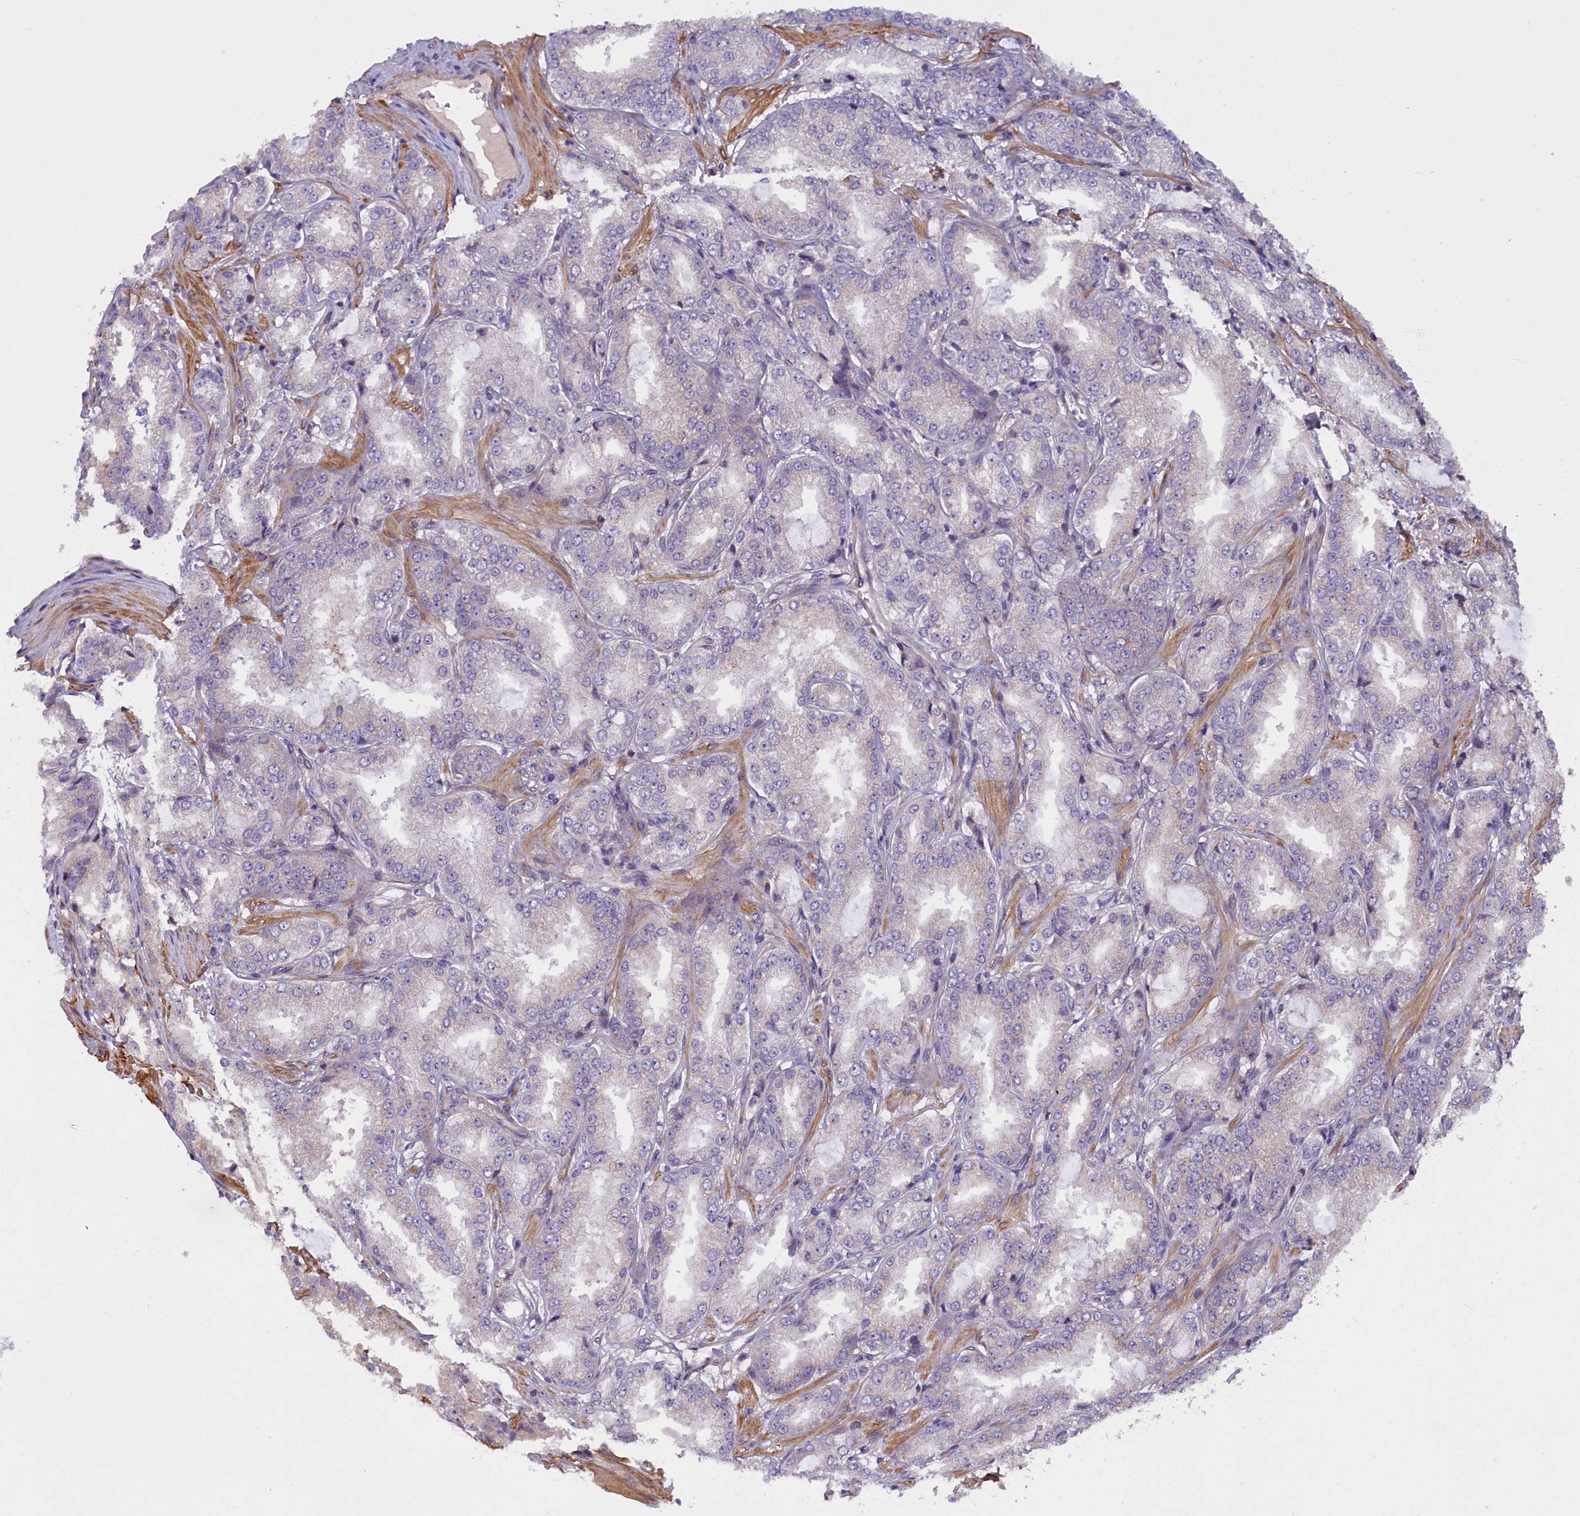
{"staining": {"intensity": "negative", "quantity": "none", "location": "none"}, "tissue": "prostate cancer", "cell_type": "Tumor cells", "image_type": "cancer", "snomed": [{"axis": "morphology", "description": "Adenocarcinoma, Low grade"}, {"axis": "topography", "description": "Prostate"}], "caption": "Prostate cancer stained for a protein using IHC displays no staining tumor cells.", "gene": "MAN2C1", "patient": {"sex": "male", "age": 59}}